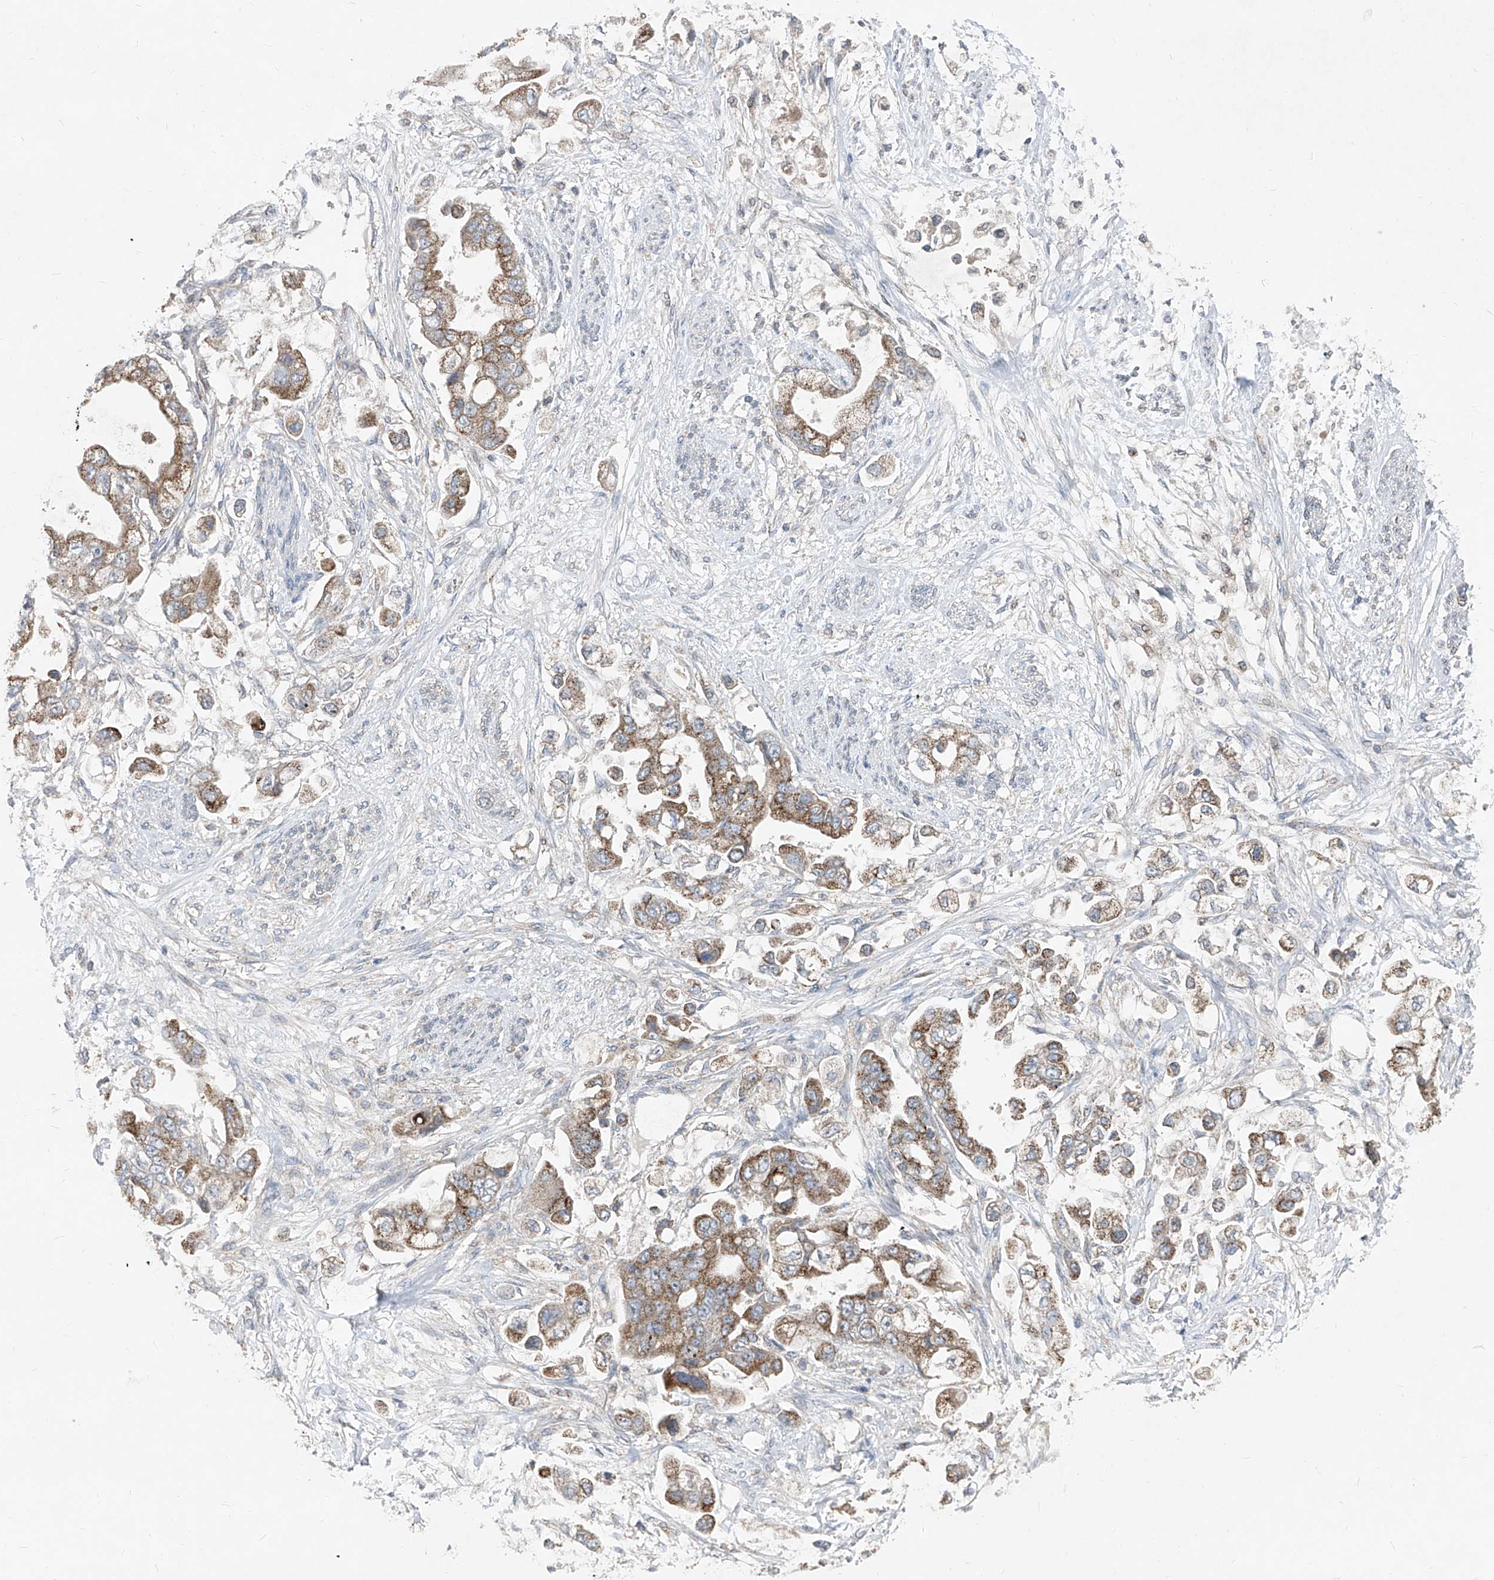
{"staining": {"intensity": "moderate", "quantity": ">75%", "location": "cytoplasmic/membranous"}, "tissue": "stomach cancer", "cell_type": "Tumor cells", "image_type": "cancer", "snomed": [{"axis": "morphology", "description": "Adenocarcinoma, NOS"}, {"axis": "topography", "description": "Stomach"}], "caption": "Brown immunohistochemical staining in stomach cancer (adenocarcinoma) exhibits moderate cytoplasmic/membranous staining in about >75% of tumor cells.", "gene": "ABCD3", "patient": {"sex": "male", "age": 62}}